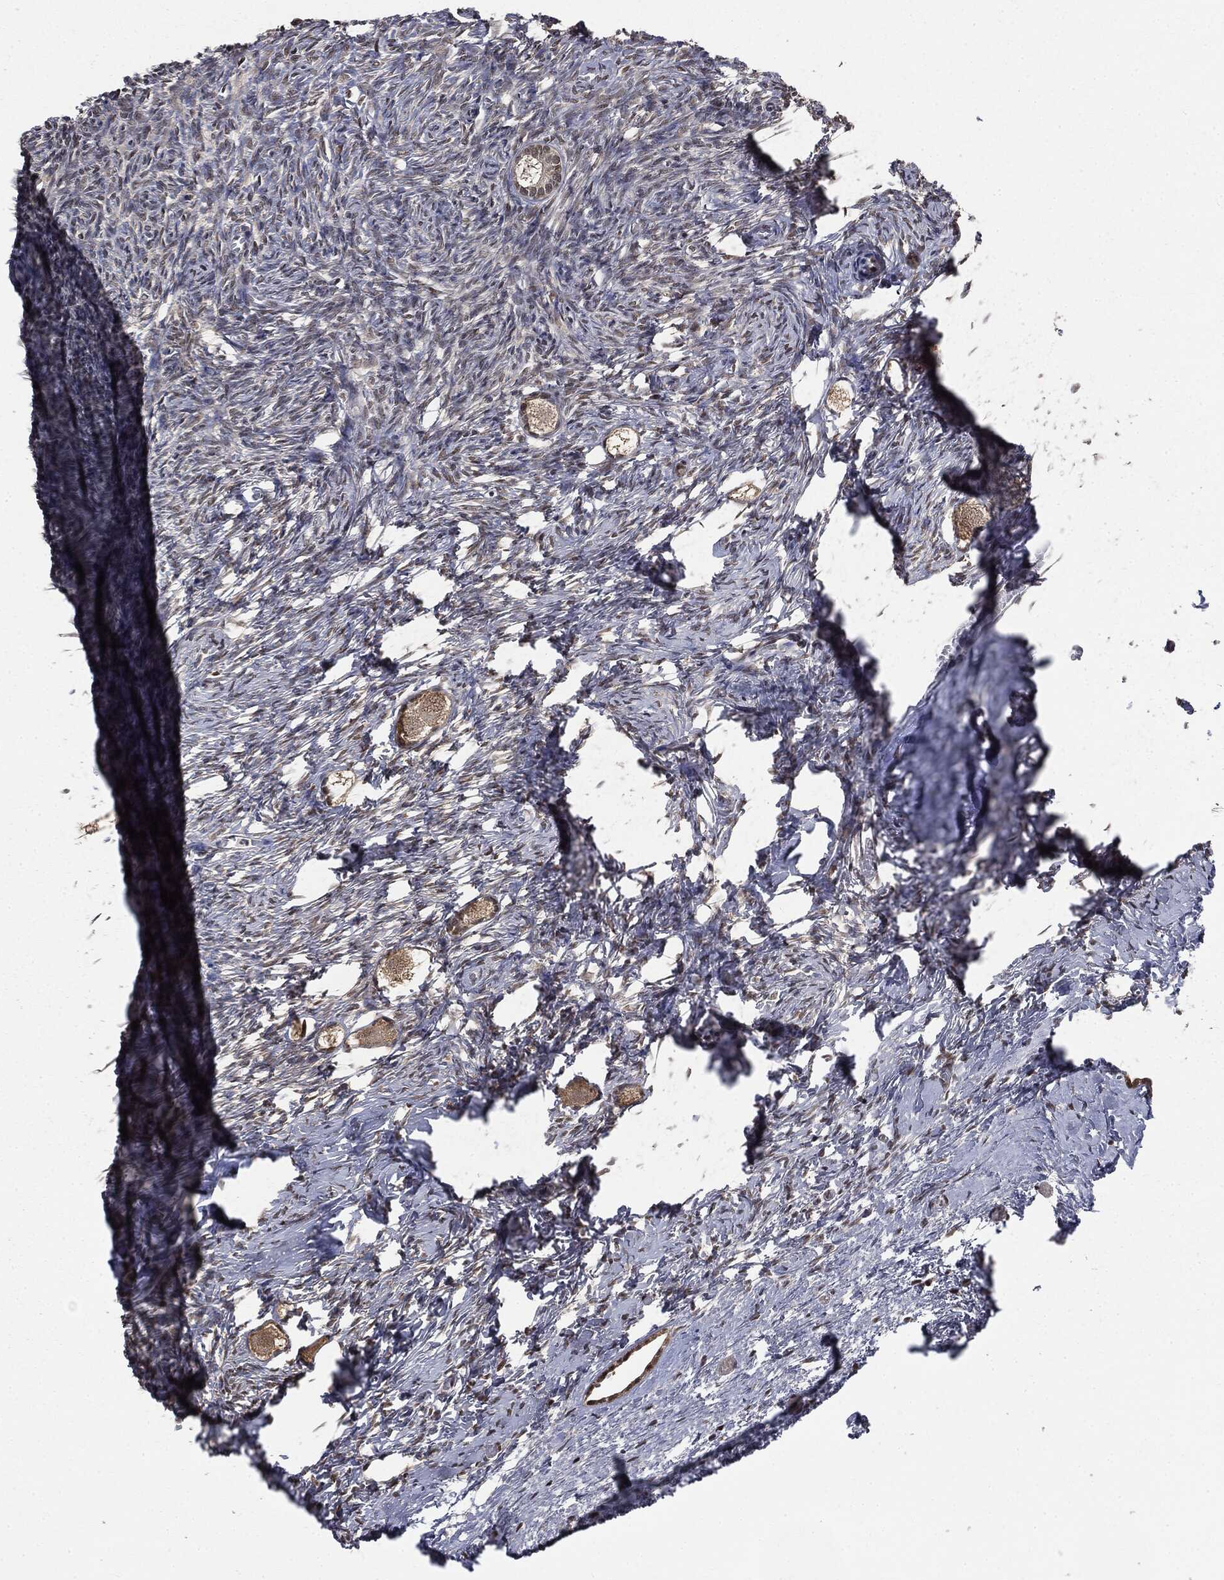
{"staining": {"intensity": "moderate", "quantity": "25%-75%", "location": "cytoplasmic/membranous"}, "tissue": "ovary", "cell_type": "Follicle cells", "image_type": "normal", "snomed": [{"axis": "morphology", "description": "Normal tissue, NOS"}, {"axis": "topography", "description": "Ovary"}], "caption": "Moderate cytoplasmic/membranous expression for a protein is present in approximately 25%-75% of follicle cells of benign ovary using immunohistochemistry.", "gene": "SHLD2", "patient": {"sex": "female", "age": 27}}